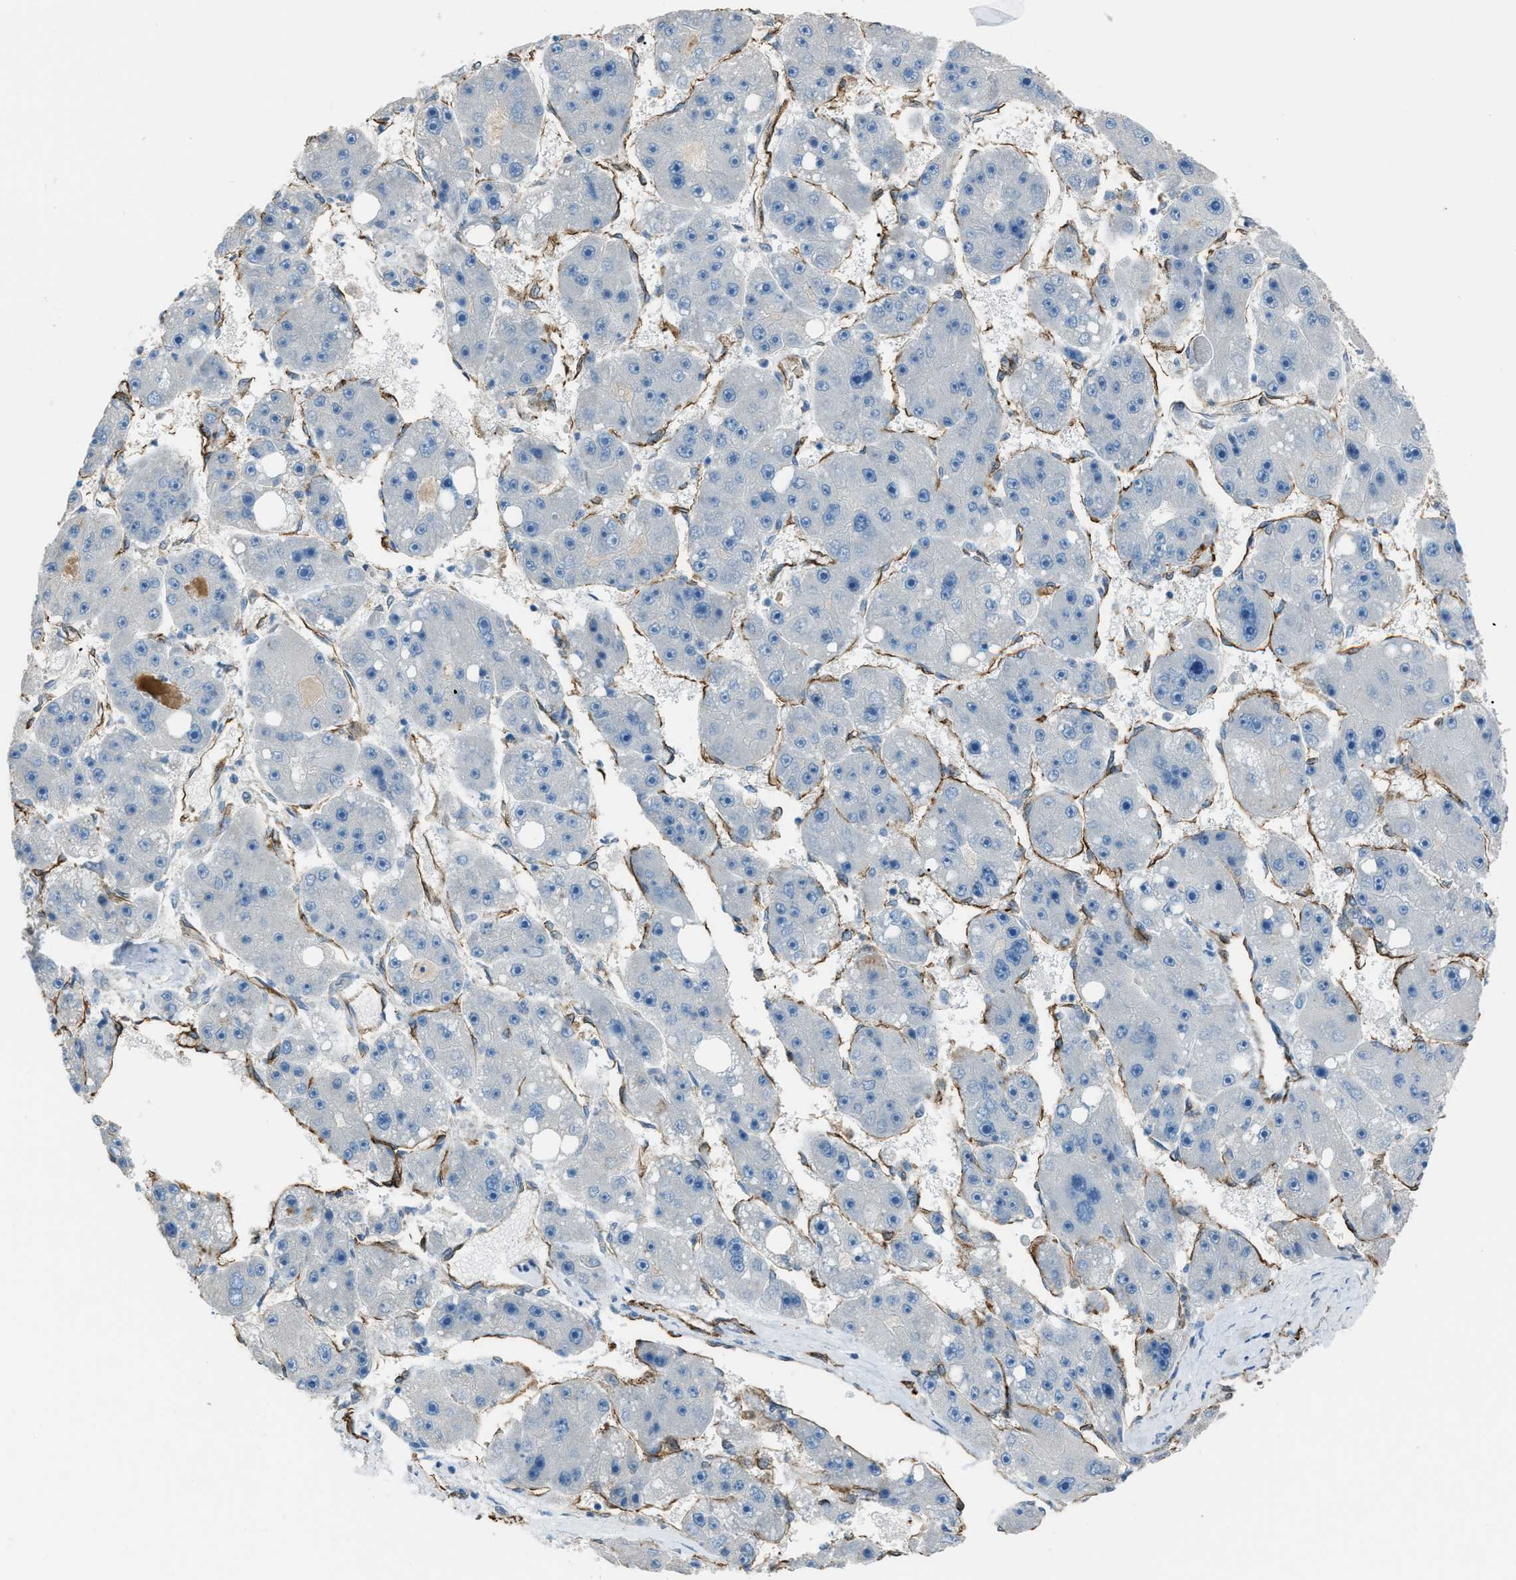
{"staining": {"intensity": "negative", "quantity": "none", "location": "none"}, "tissue": "liver cancer", "cell_type": "Tumor cells", "image_type": "cancer", "snomed": [{"axis": "morphology", "description": "Carcinoma, Hepatocellular, NOS"}, {"axis": "topography", "description": "Liver"}], "caption": "High power microscopy photomicrograph of an IHC micrograph of liver hepatocellular carcinoma, revealing no significant positivity in tumor cells. (DAB (3,3'-diaminobenzidine) immunohistochemistry, high magnification).", "gene": "SLC22A15", "patient": {"sex": "female", "age": 61}}